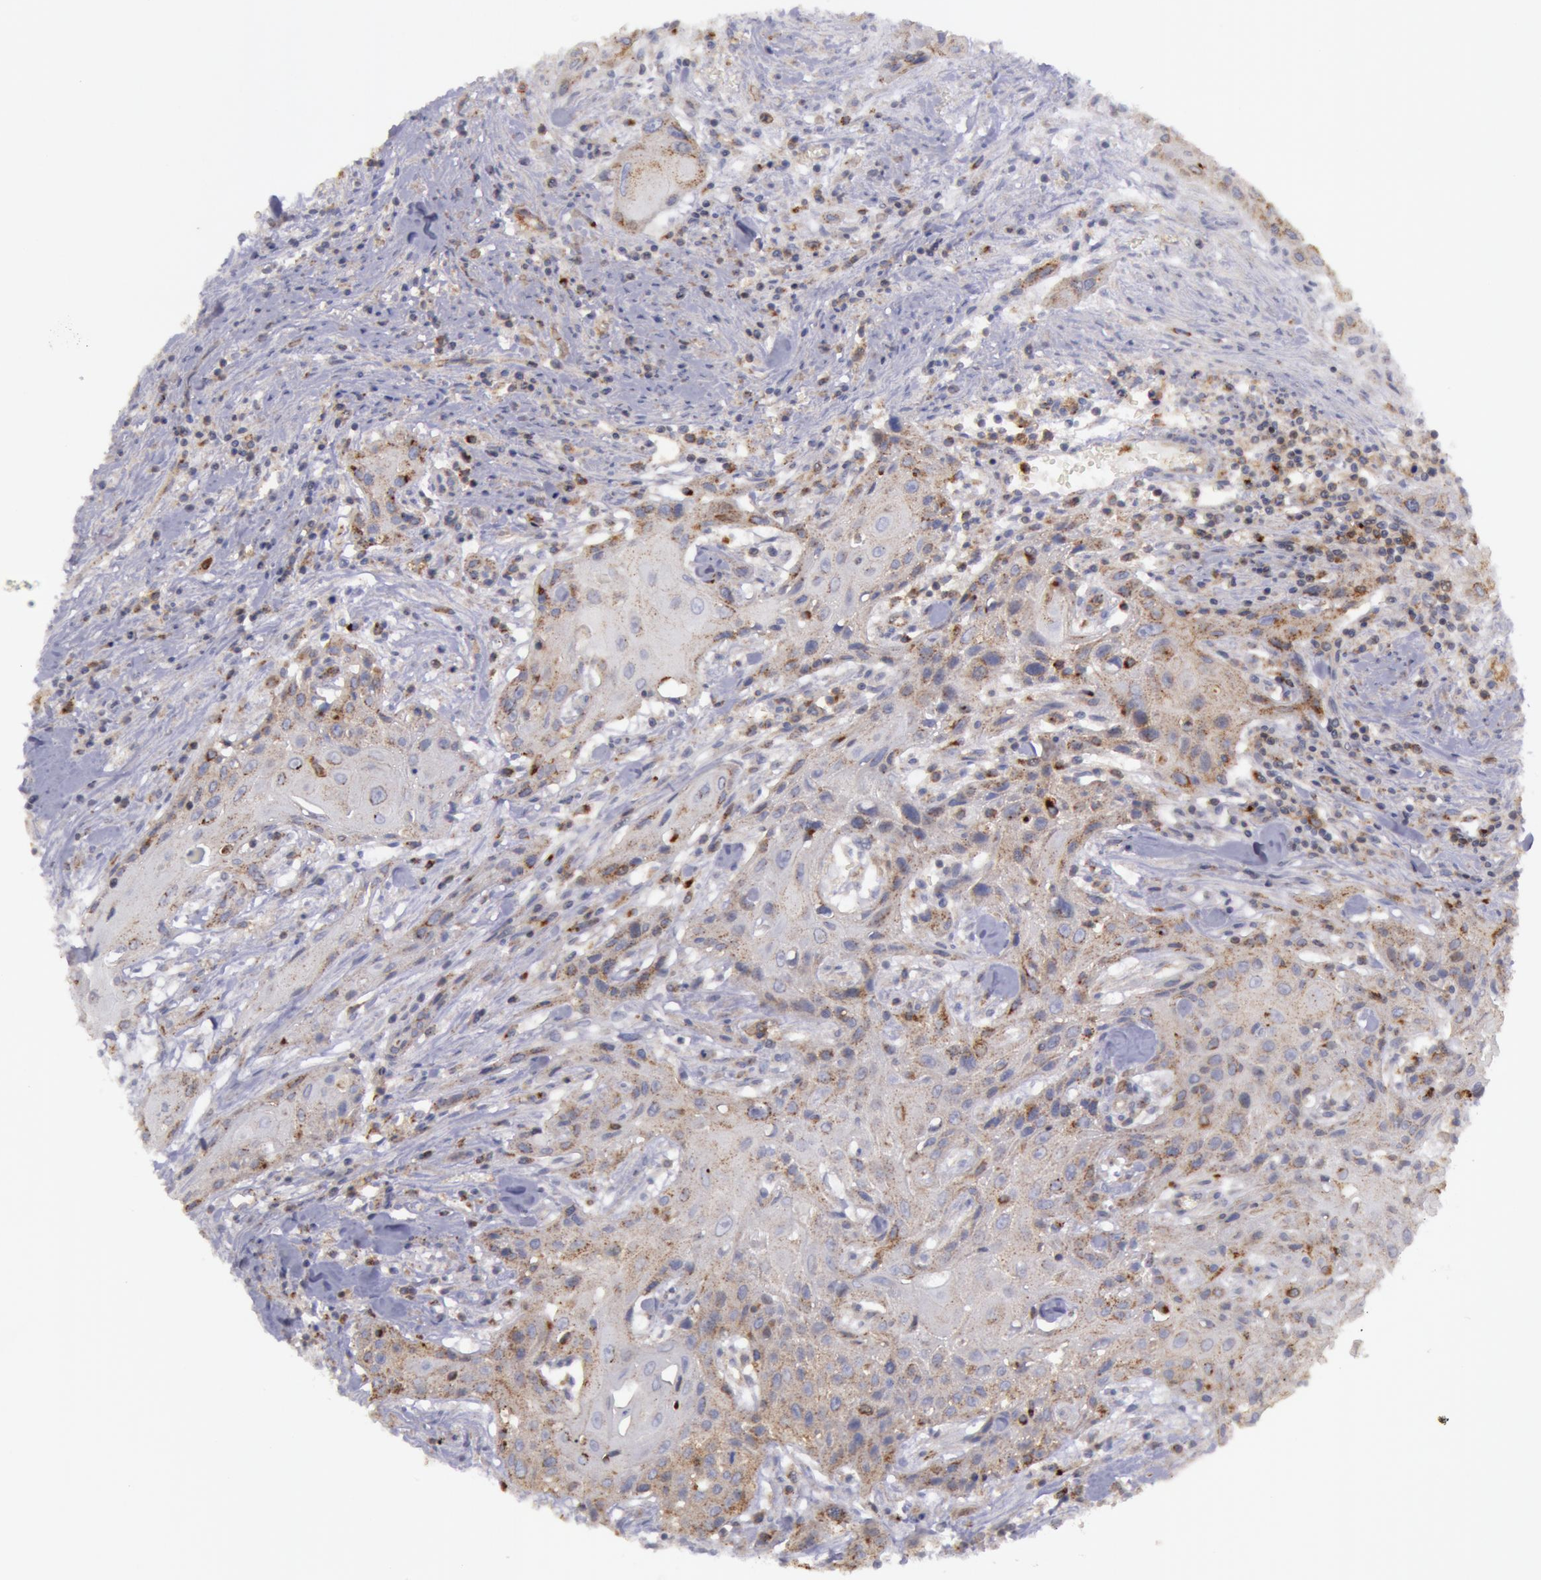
{"staining": {"intensity": "moderate", "quantity": ">75%", "location": "cytoplasmic/membranous"}, "tissue": "head and neck cancer", "cell_type": "Tumor cells", "image_type": "cancer", "snomed": [{"axis": "morphology", "description": "Squamous cell carcinoma, NOS"}, {"axis": "morphology", "description": "Squamous cell carcinoma, metastatic, NOS"}, {"axis": "topography", "description": "Lymph node"}, {"axis": "topography", "description": "Salivary gland"}, {"axis": "topography", "description": "Head-Neck"}], "caption": "There is medium levels of moderate cytoplasmic/membranous staining in tumor cells of head and neck cancer (squamous cell carcinoma), as demonstrated by immunohistochemical staining (brown color).", "gene": "FLOT2", "patient": {"sex": "female", "age": 74}}